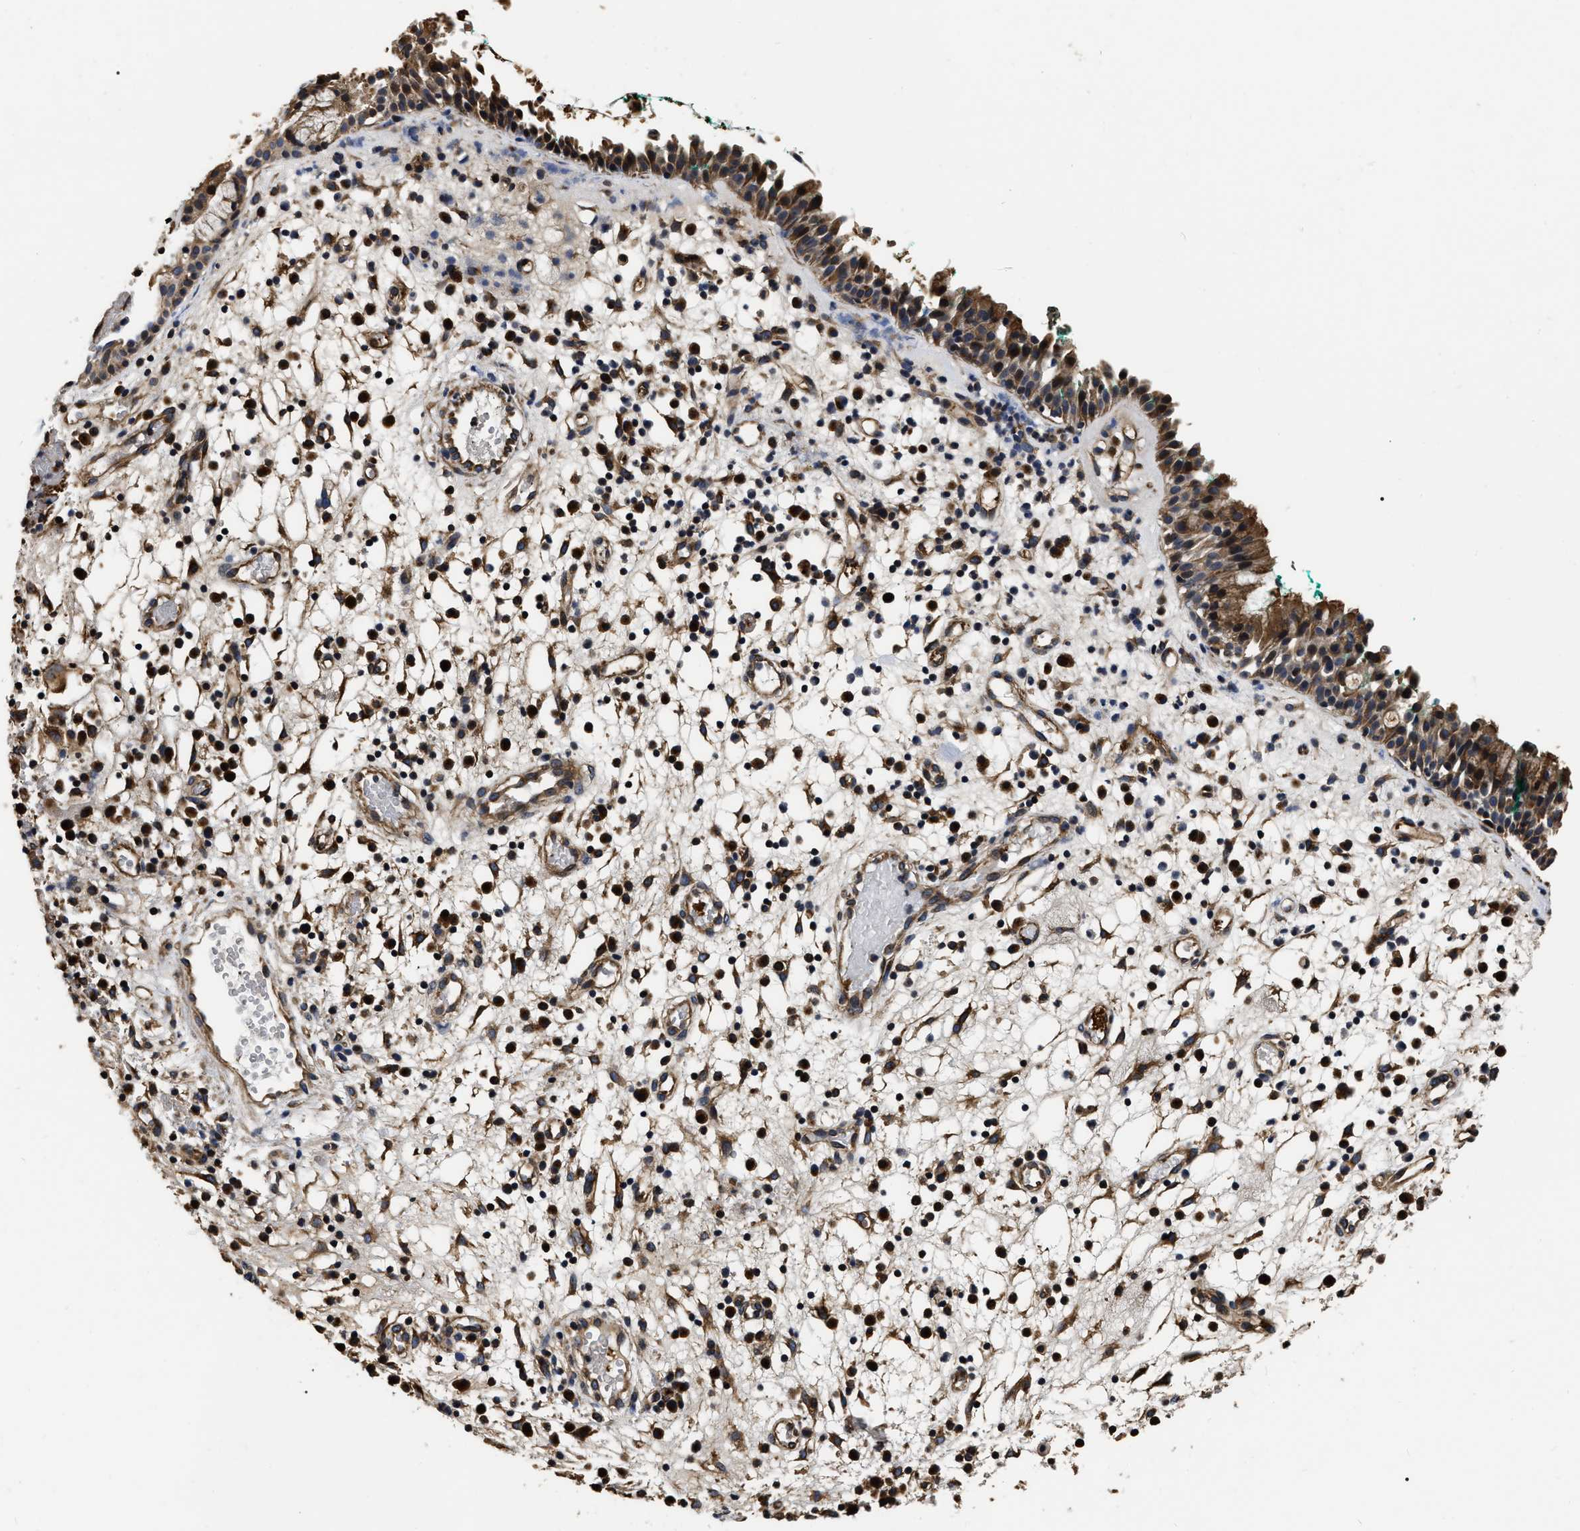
{"staining": {"intensity": "moderate", "quantity": ">75%", "location": "cytoplasmic/membranous"}, "tissue": "nasopharynx", "cell_type": "Respiratory epithelial cells", "image_type": "normal", "snomed": [{"axis": "morphology", "description": "Normal tissue, NOS"}, {"axis": "morphology", "description": "Basal cell carcinoma"}, {"axis": "topography", "description": "Cartilage tissue"}, {"axis": "topography", "description": "Nasopharynx"}, {"axis": "topography", "description": "Oral tissue"}], "caption": "Approximately >75% of respiratory epithelial cells in benign nasopharynx exhibit moderate cytoplasmic/membranous protein staining as visualized by brown immunohistochemical staining.", "gene": "ABCG8", "patient": {"sex": "female", "age": 77}}